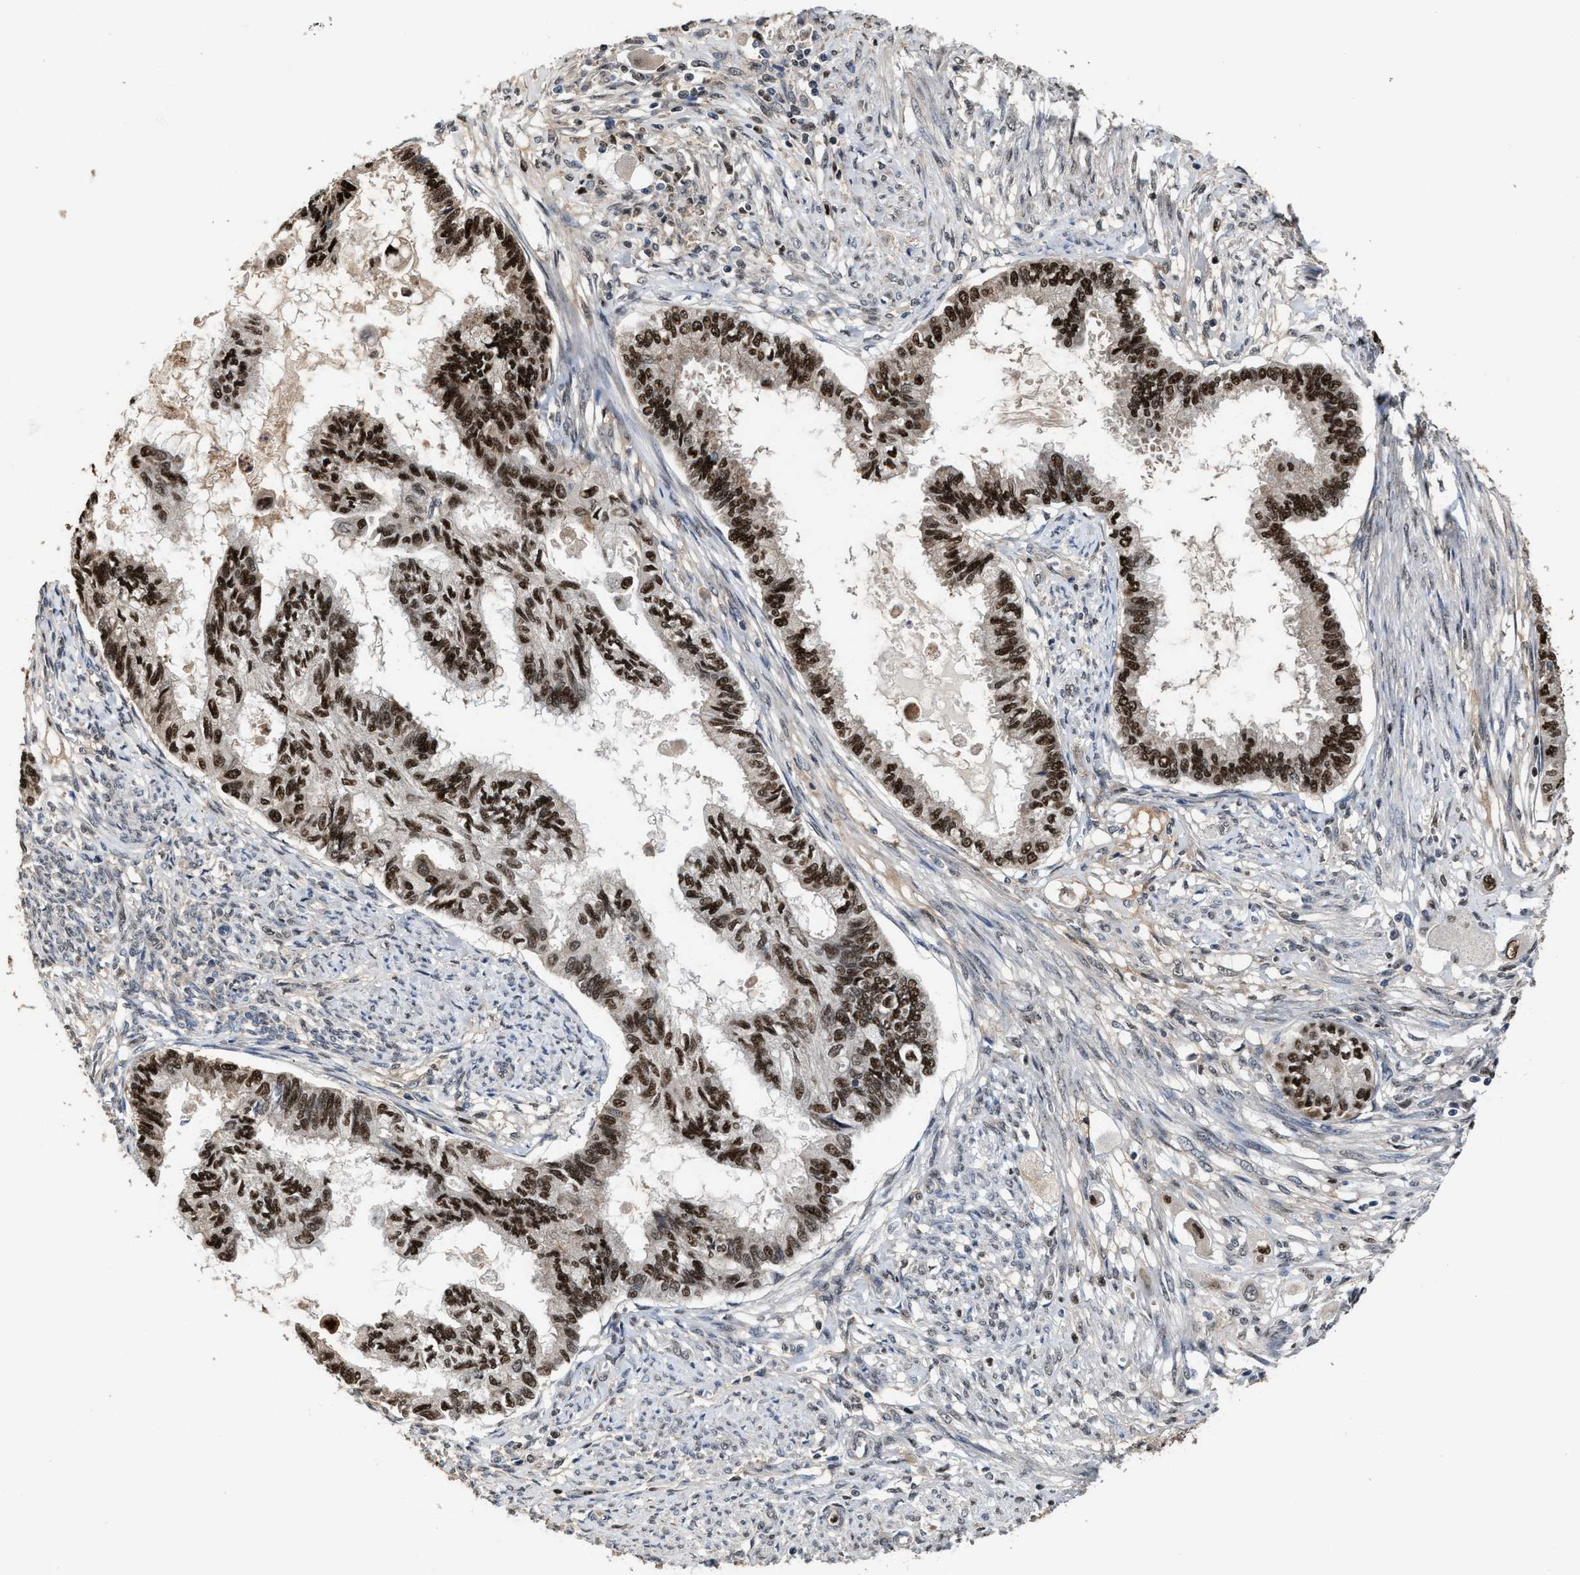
{"staining": {"intensity": "strong", "quantity": ">75%", "location": "nuclear"}, "tissue": "cervical cancer", "cell_type": "Tumor cells", "image_type": "cancer", "snomed": [{"axis": "morphology", "description": "Normal tissue, NOS"}, {"axis": "morphology", "description": "Adenocarcinoma, NOS"}, {"axis": "topography", "description": "Cervix"}, {"axis": "topography", "description": "Endometrium"}], "caption": "A micrograph of human cervical adenocarcinoma stained for a protein displays strong nuclear brown staining in tumor cells. (brown staining indicates protein expression, while blue staining denotes nuclei).", "gene": "ZNF20", "patient": {"sex": "female", "age": 86}}